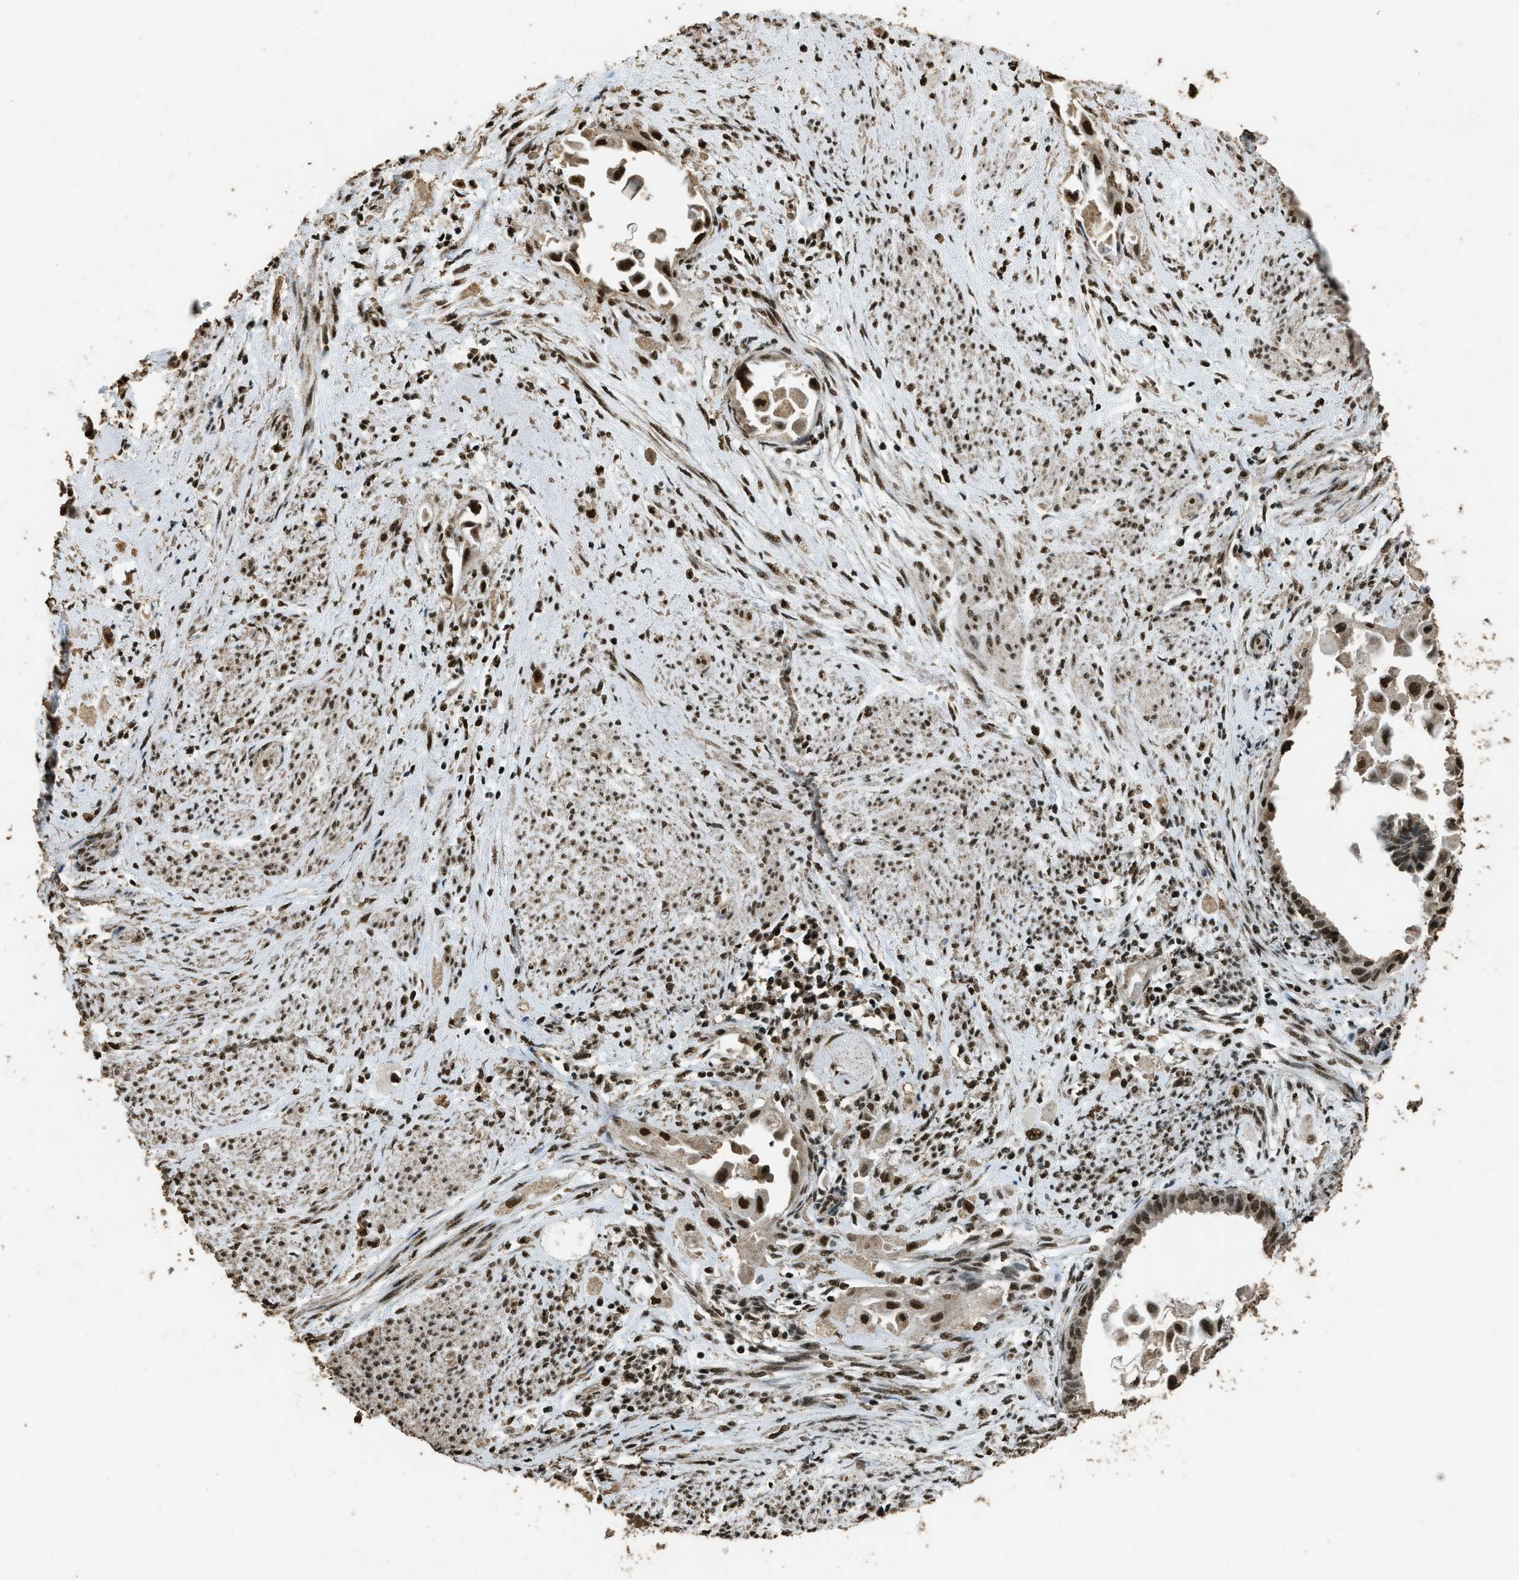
{"staining": {"intensity": "moderate", "quantity": ">75%", "location": "nuclear"}, "tissue": "cervical cancer", "cell_type": "Tumor cells", "image_type": "cancer", "snomed": [{"axis": "morphology", "description": "Normal tissue, NOS"}, {"axis": "morphology", "description": "Adenocarcinoma, NOS"}, {"axis": "topography", "description": "Cervix"}, {"axis": "topography", "description": "Endometrium"}], "caption": "Approximately >75% of tumor cells in human cervical adenocarcinoma display moderate nuclear protein positivity as visualized by brown immunohistochemical staining.", "gene": "MYB", "patient": {"sex": "female", "age": 86}}